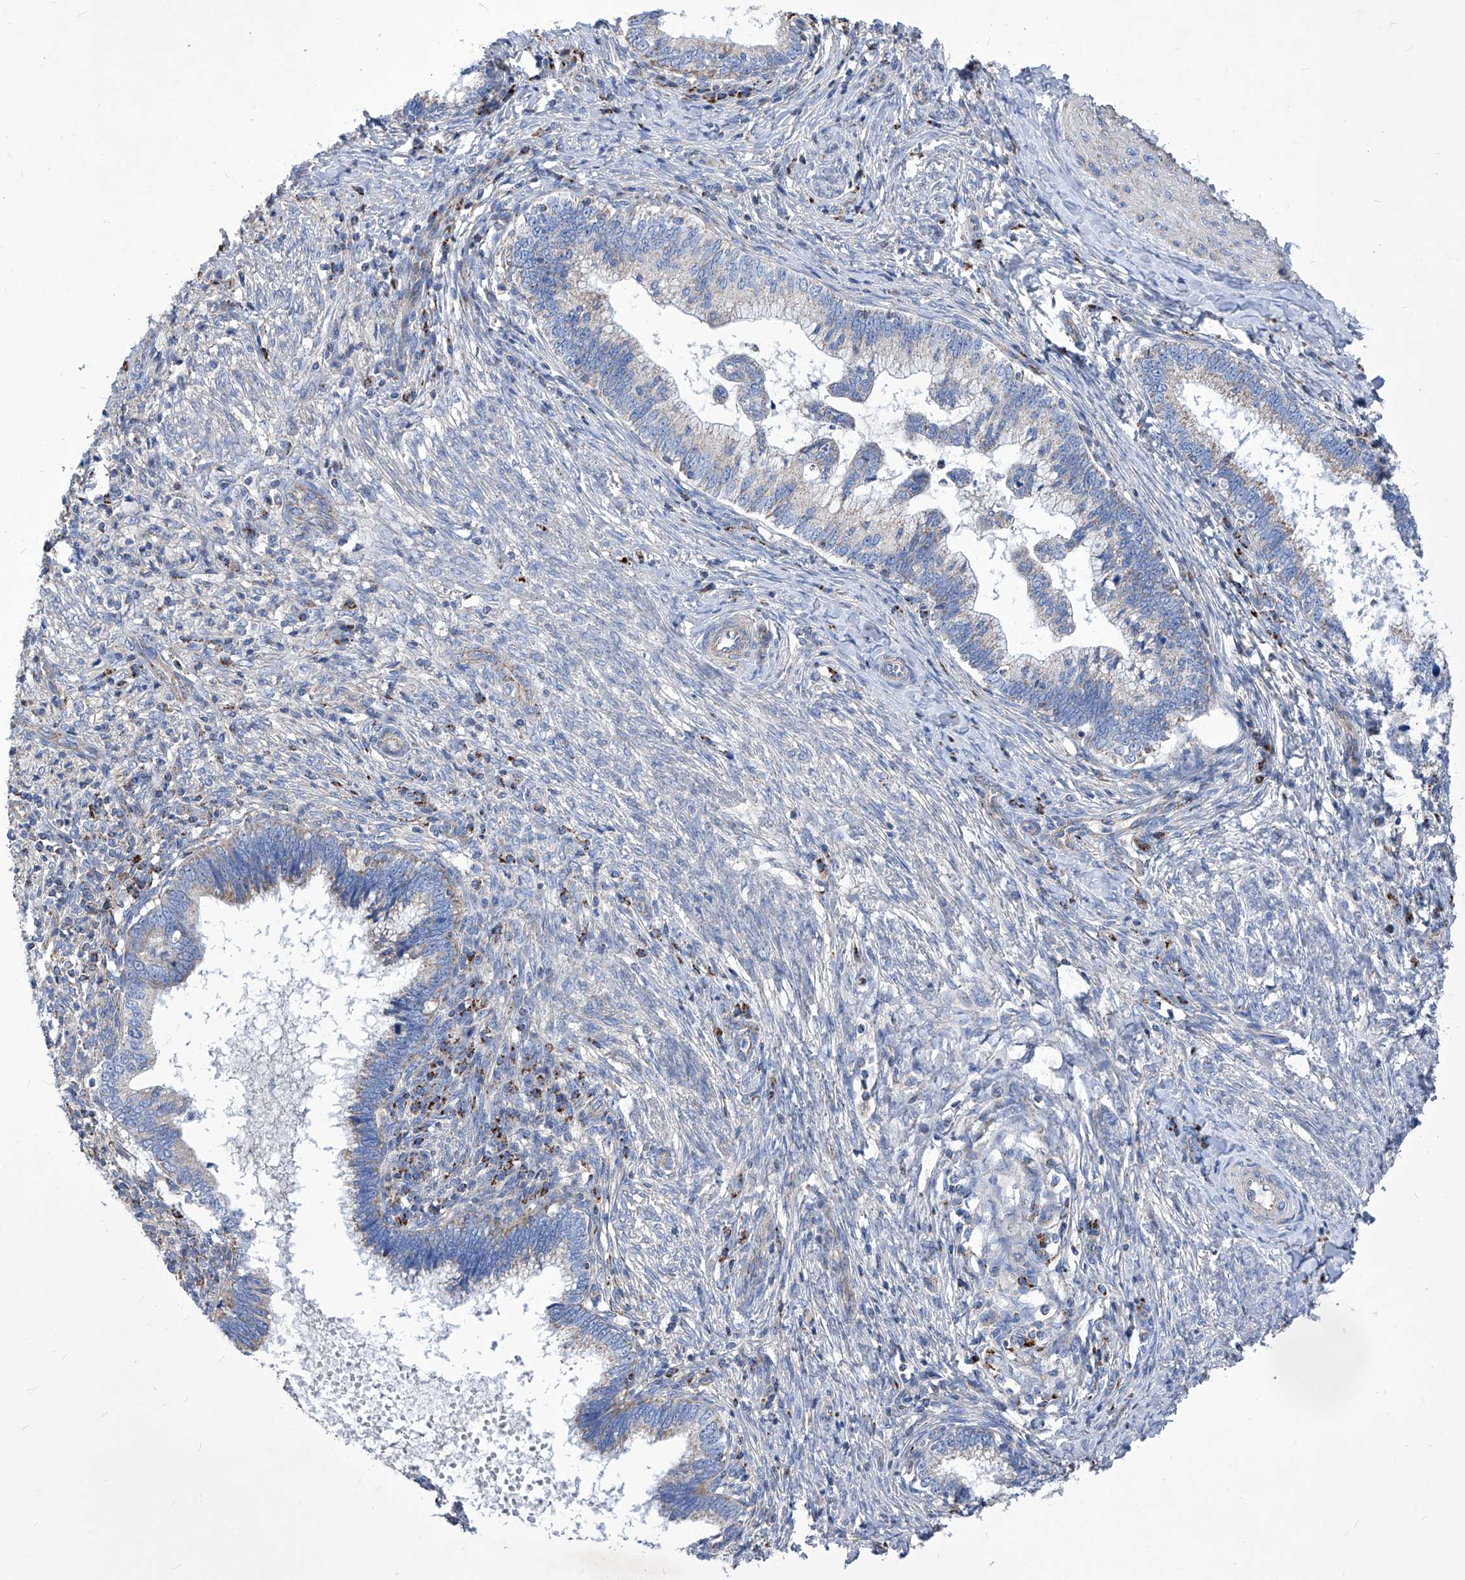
{"staining": {"intensity": "weak", "quantity": "25%-75%", "location": "cytoplasmic/membranous"}, "tissue": "cervical cancer", "cell_type": "Tumor cells", "image_type": "cancer", "snomed": [{"axis": "morphology", "description": "Adenocarcinoma, NOS"}, {"axis": "topography", "description": "Cervix"}], "caption": "This is a micrograph of IHC staining of adenocarcinoma (cervical), which shows weak staining in the cytoplasmic/membranous of tumor cells.", "gene": "HRNR", "patient": {"sex": "female", "age": 36}}